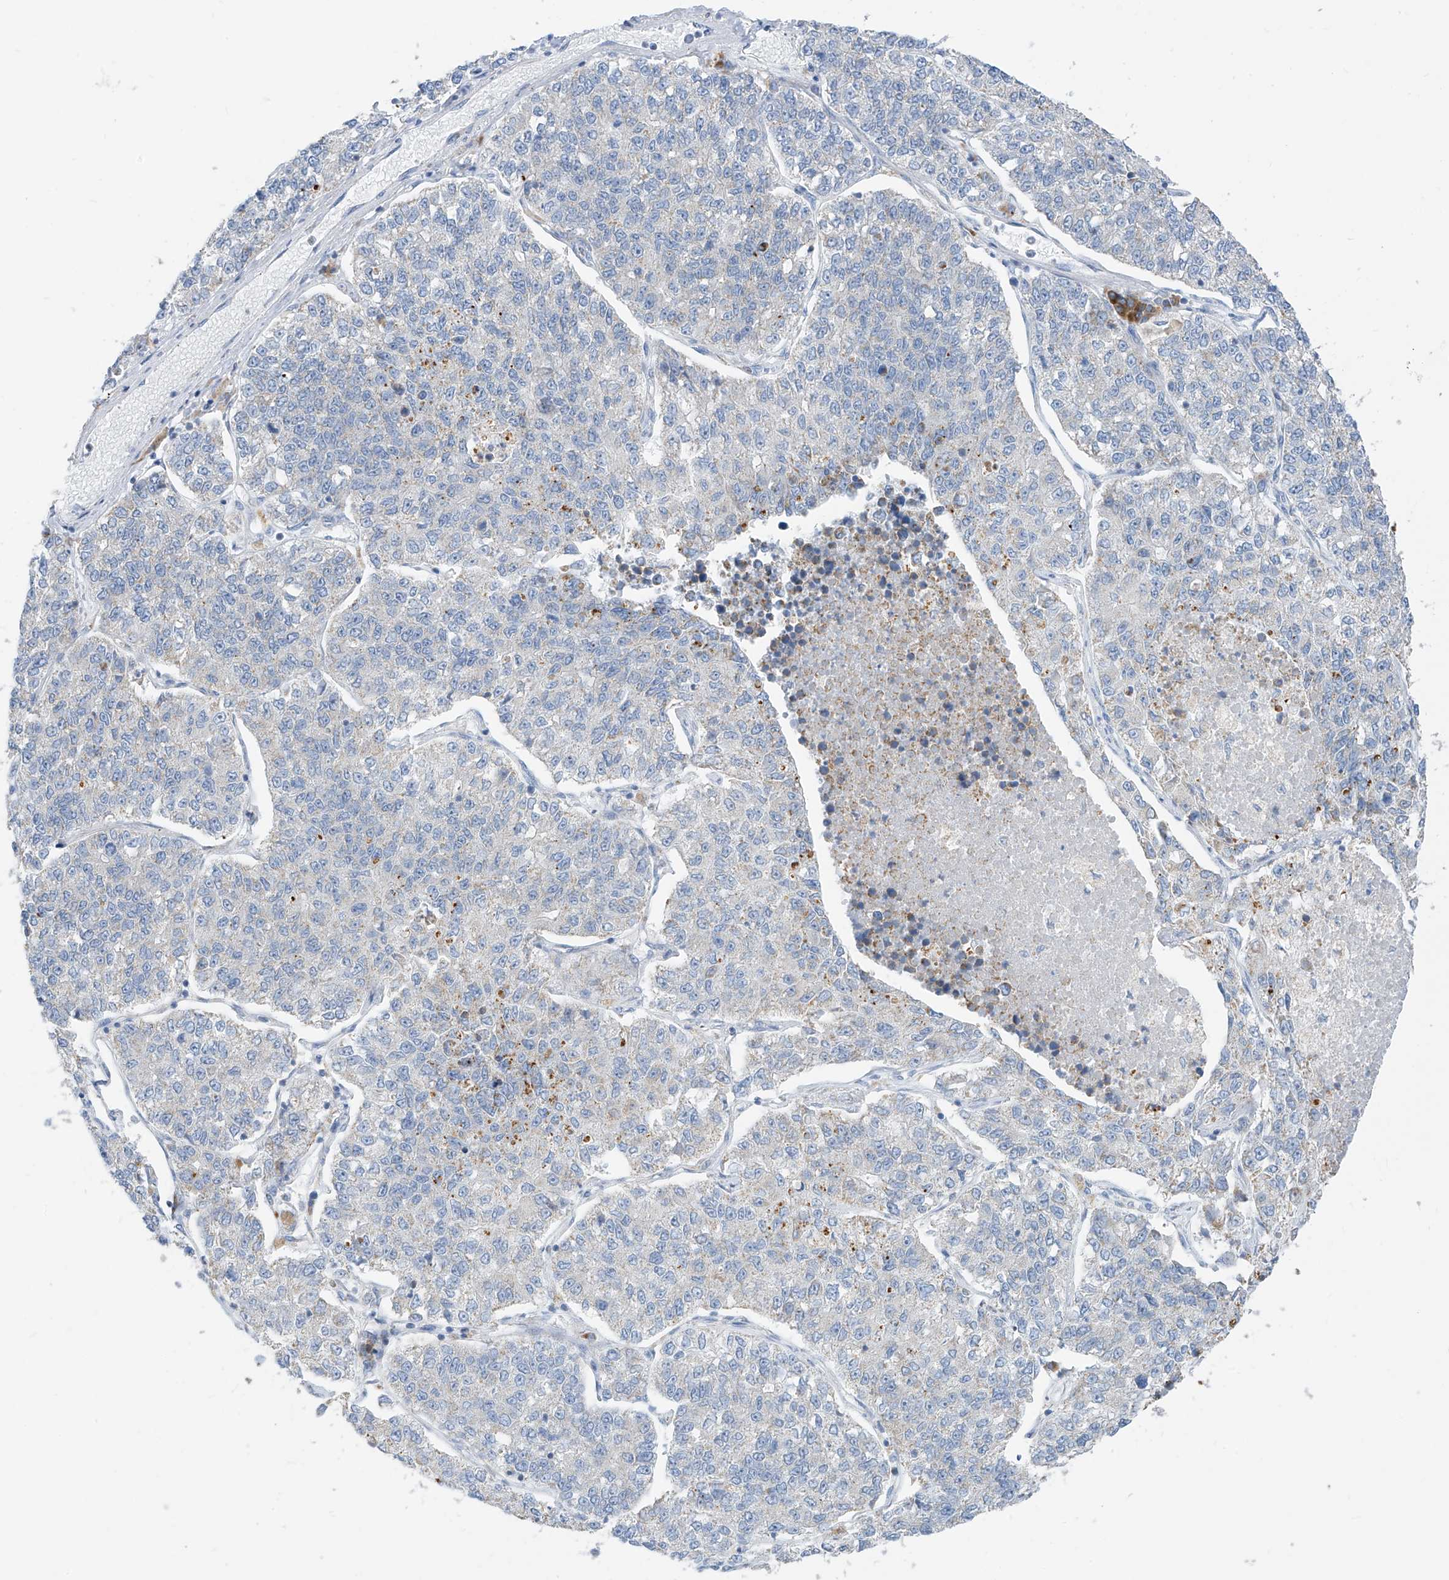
{"staining": {"intensity": "negative", "quantity": "none", "location": "none"}, "tissue": "lung cancer", "cell_type": "Tumor cells", "image_type": "cancer", "snomed": [{"axis": "morphology", "description": "Adenocarcinoma, NOS"}, {"axis": "topography", "description": "Lung"}], "caption": "IHC image of neoplastic tissue: human lung adenocarcinoma stained with DAB shows no significant protein staining in tumor cells.", "gene": "ZNF404", "patient": {"sex": "male", "age": 49}}